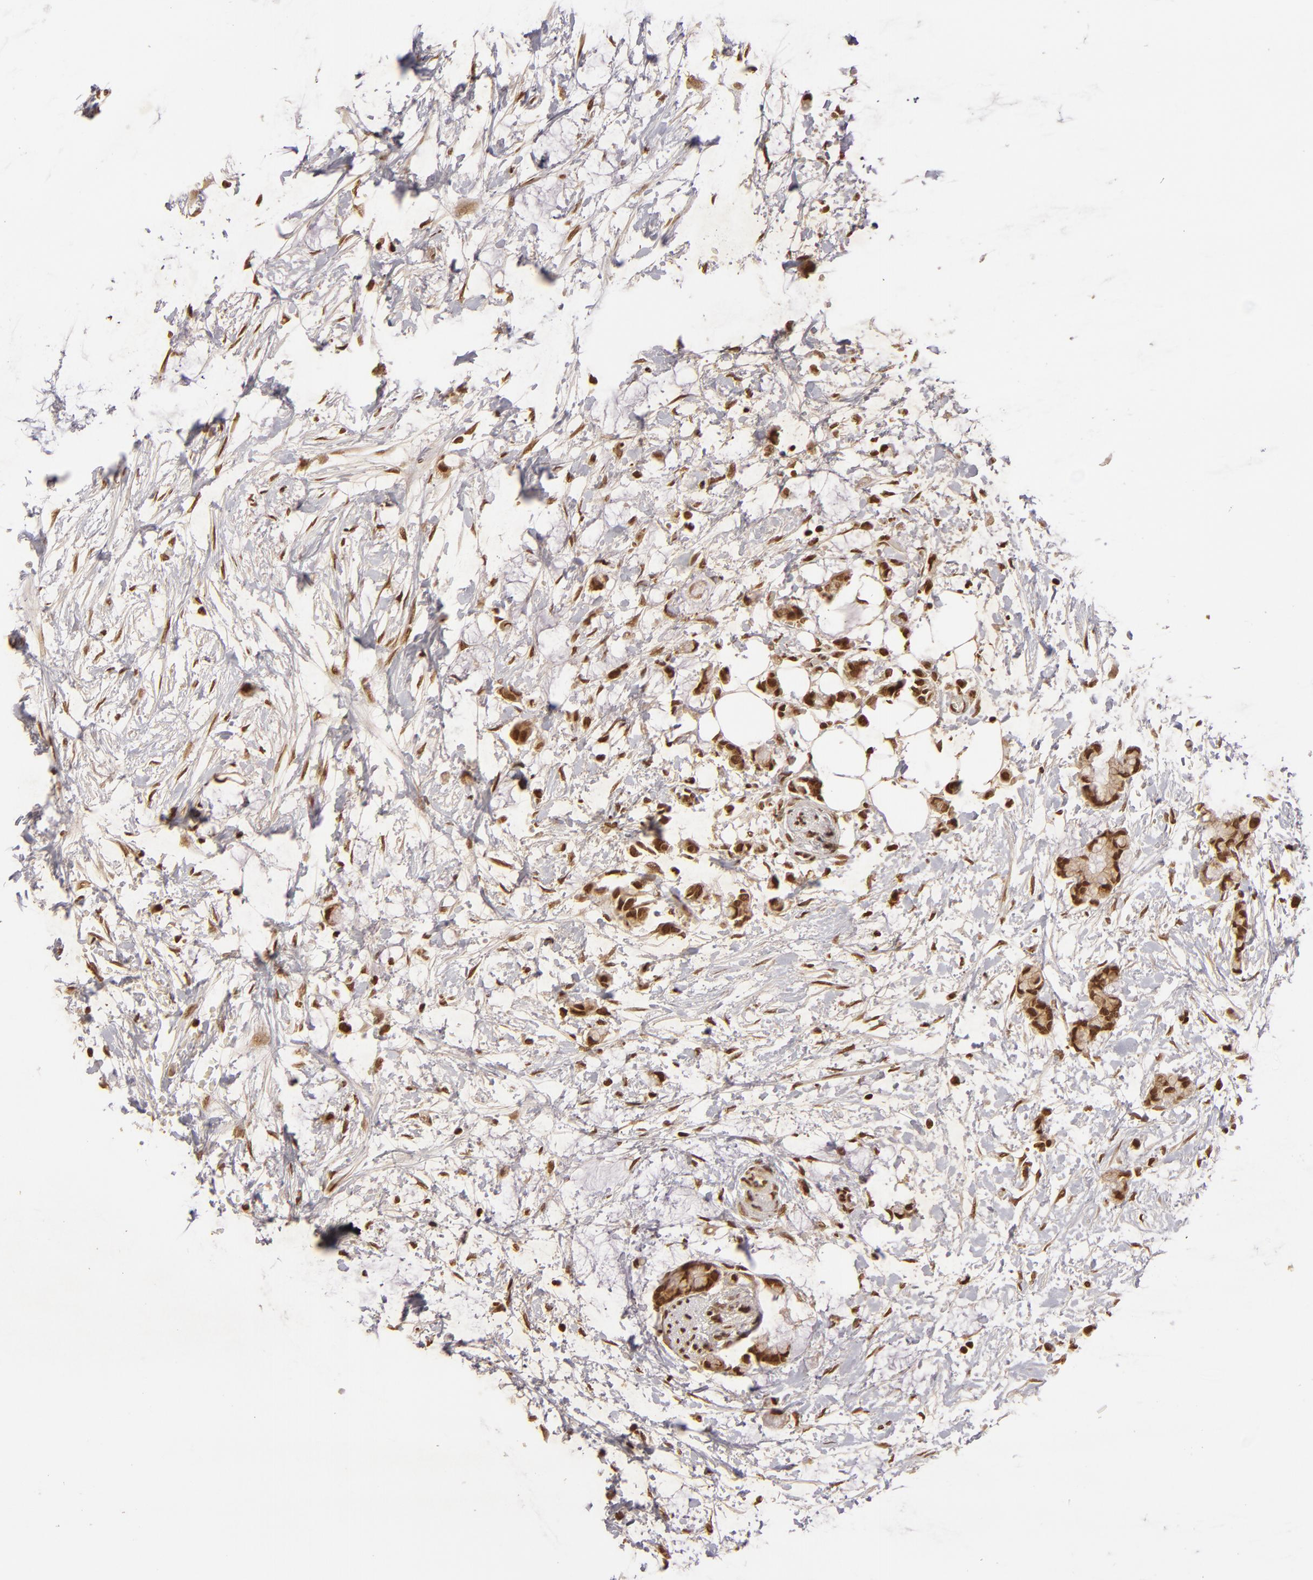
{"staining": {"intensity": "strong", "quantity": ">75%", "location": "cytoplasmic/membranous,nuclear"}, "tissue": "colorectal cancer", "cell_type": "Tumor cells", "image_type": "cancer", "snomed": [{"axis": "morphology", "description": "Normal tissue, NOS"}, {"axis": "morphology", "description": "Adenocarcinoma, NOS"}, {"axis": "topography", "description": "Colon"}, {"axis": "topography", "description": "Peripheral nerve tissue"}], "caption": "Strong cytoplasmic/membranous and nuclear staining is seen in approximately >75% of tumor cells in colorectal cancer. (IHC, brightfield microscopy, high magnification).", "gene": "CUL3", "patient": {"sex": "male", "age": 14}}